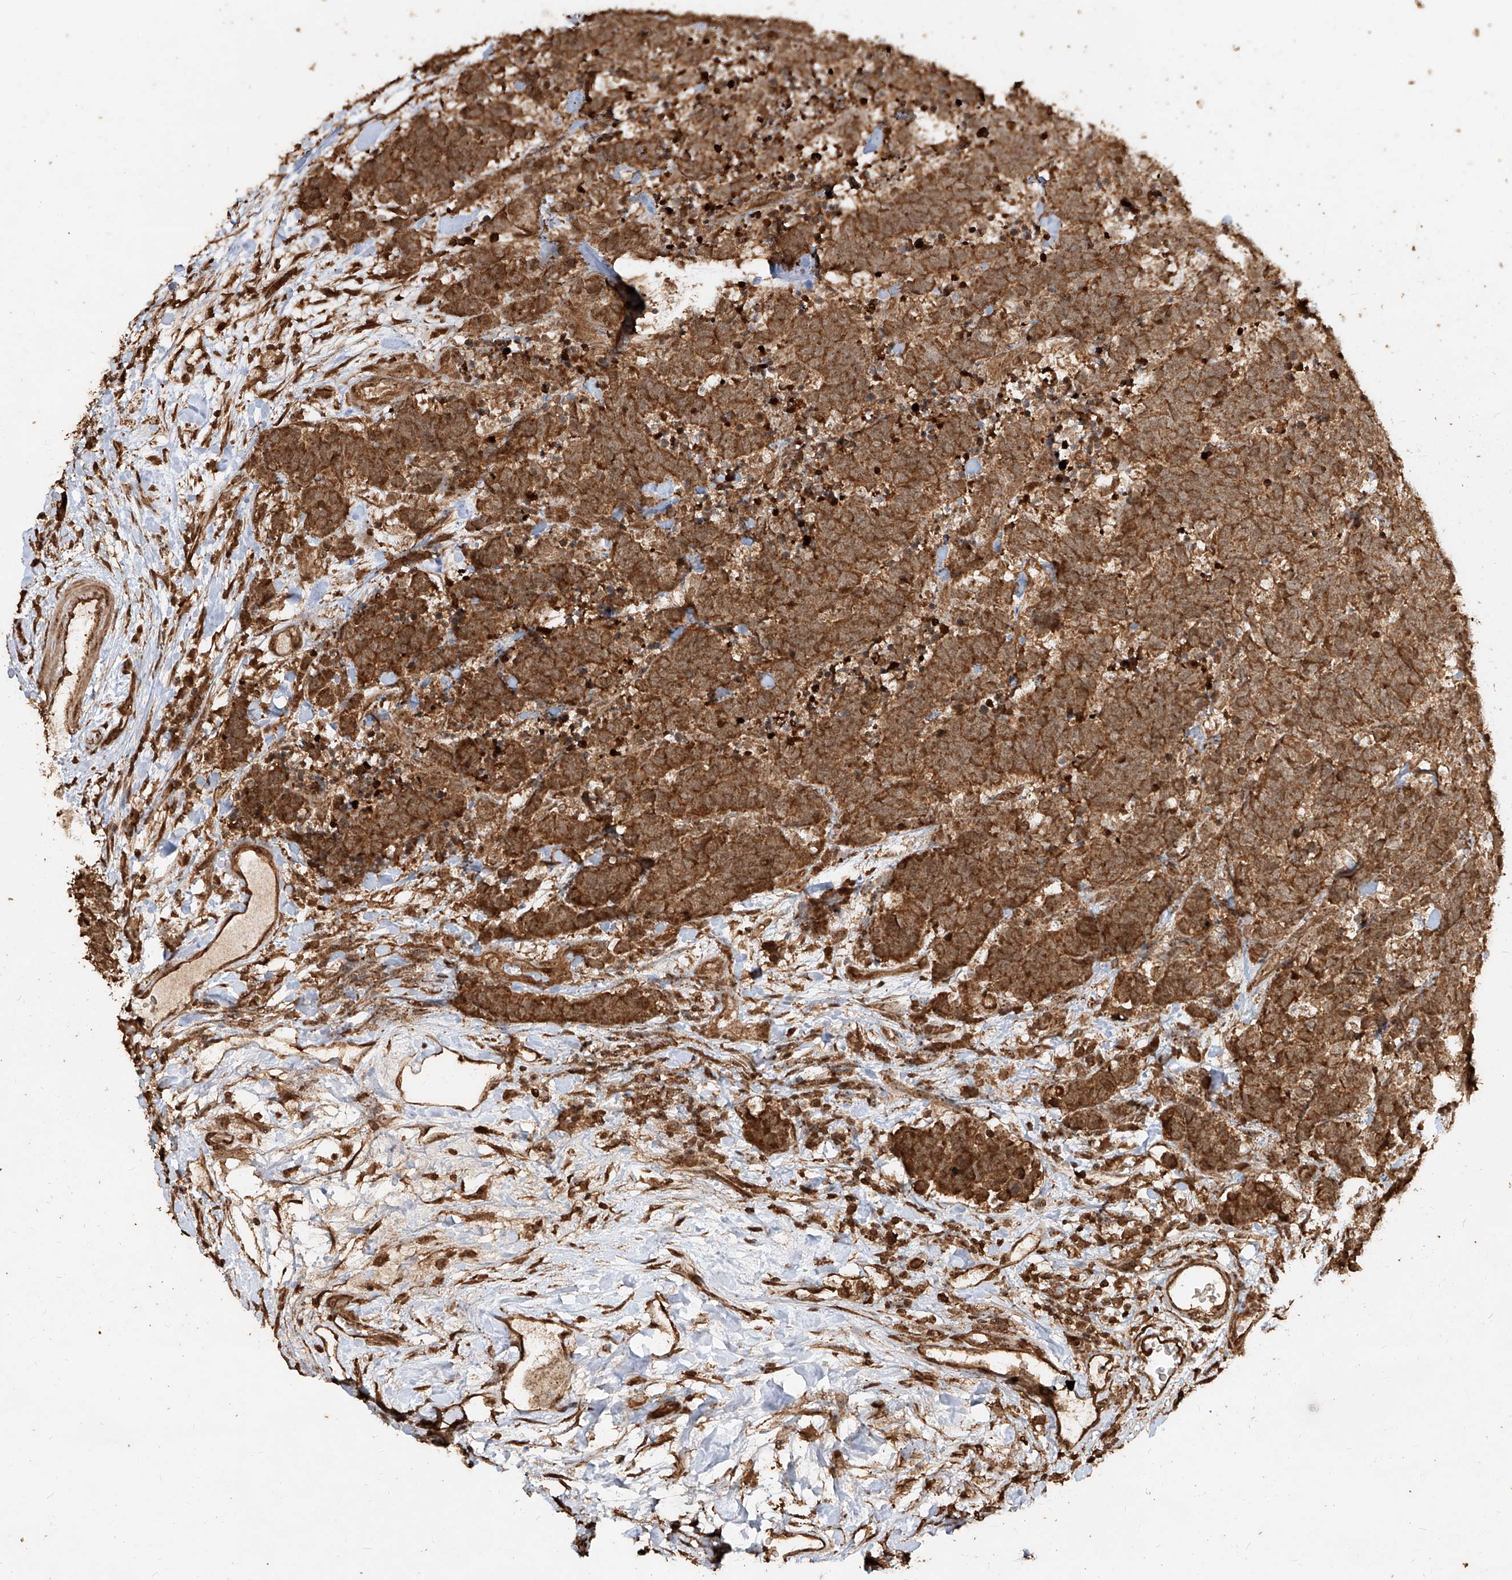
{"staining": {"intensity": "strong", "quantity": ">75%", "location": "cytoplasmic/membranous"}, "tissue": "carcinoid", "cell_type": "Tumor cells", "image_type": "cancer", "snomed": [{"axis": "morphology", "description": "Carcinoma, NOS"}, {"axis": "morphology", "description": "Carcinoid, malignant, NOS"}, {"axis": "topography", "description": "Urinary bladder"}], "caption": "Immunohistochemical staining of human carcinoid shows high levels of strong cytoplasmic/membranous protein positivity in approximately >75% of tumor cells. The staining was performed using DAB (3,3'-diaminobenzidine) to visualize the protein expression in brown, while the nuclei were stained in blue with hematoxylin (Magnification: 20x).", "gene": "ZNF660", "patient": {"sex": "male", "age": 57}}